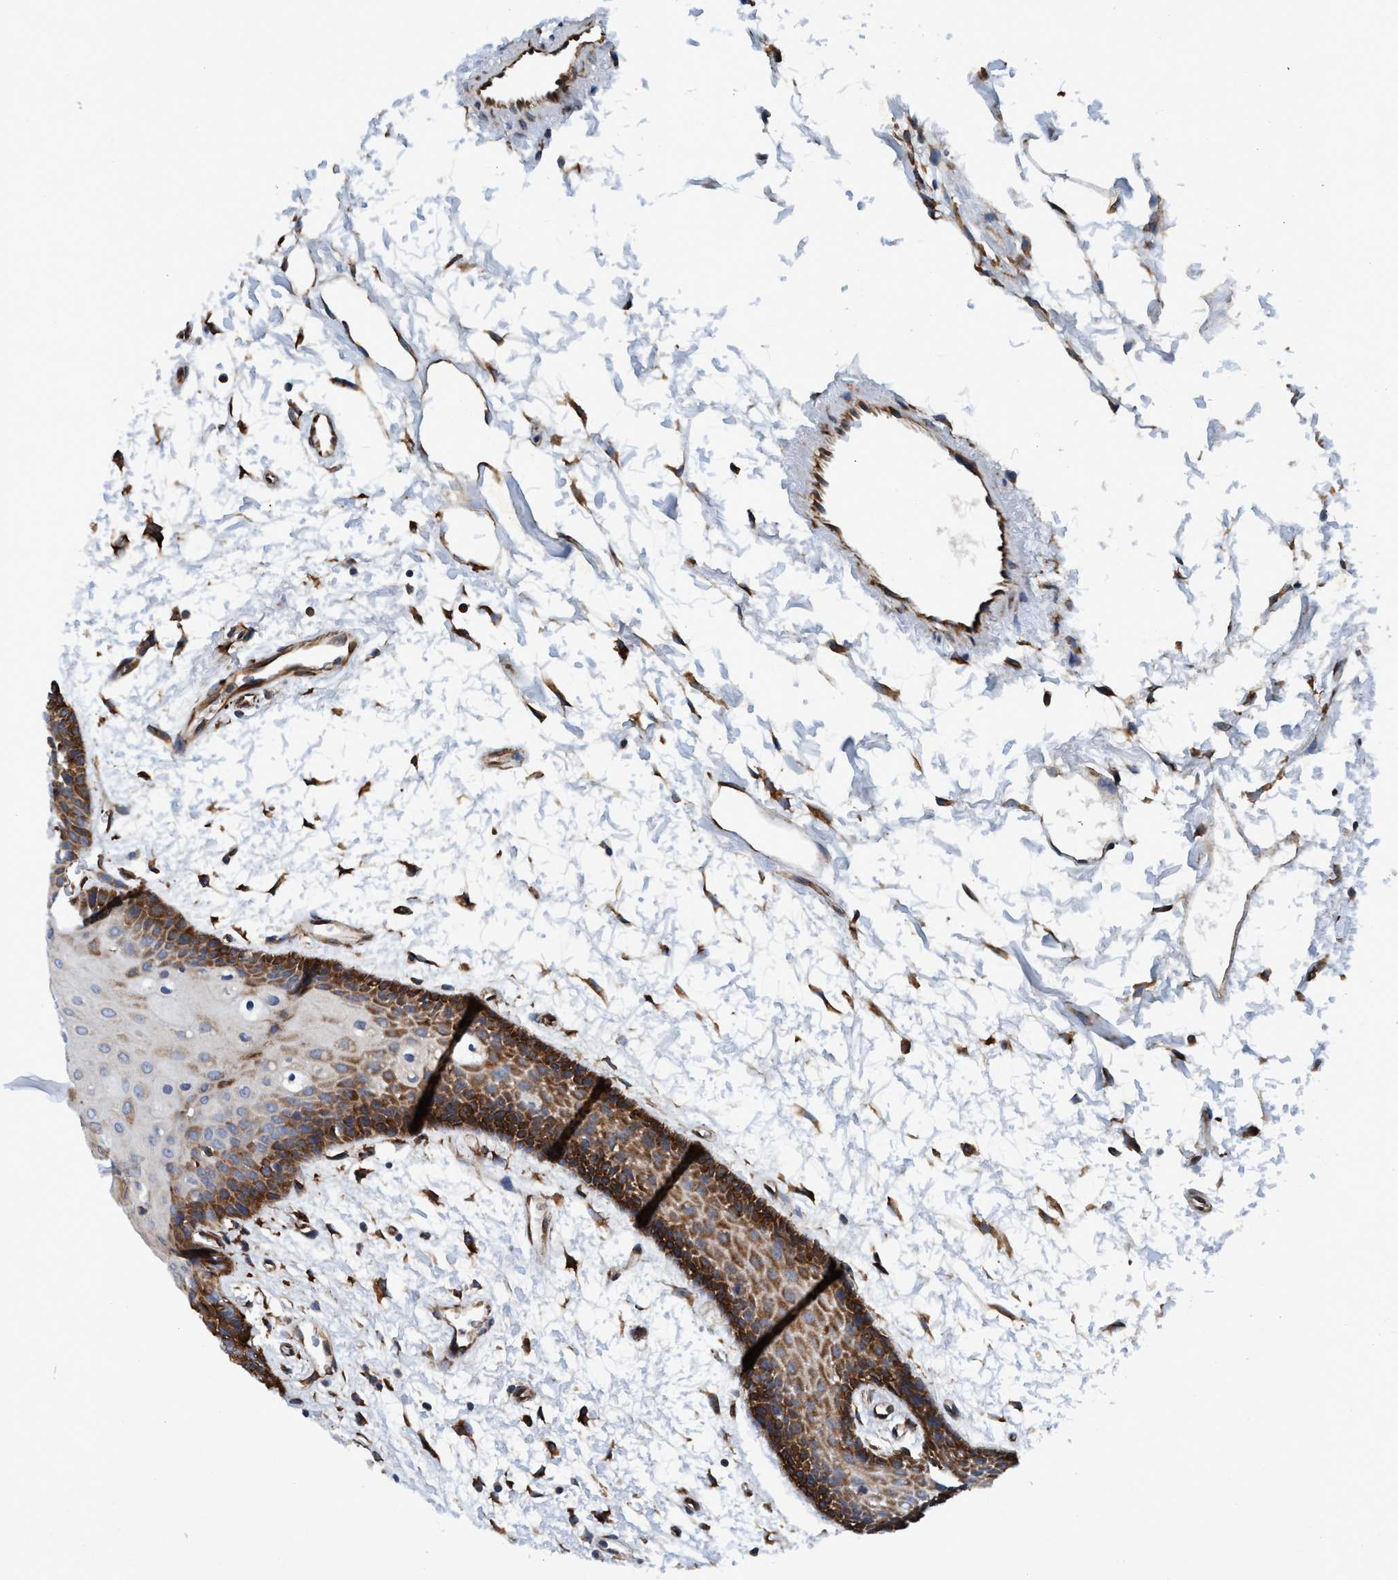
{"staining": {"intensity": "strong", "quantity": "<25%", "location": "cytoplasmic/membranous"}, "tissue": "oral mucosa", "cell_type": "Squamous epithelial cells", "image_type": "normal", "snomed": [{"axis": "morphology", "description": "Normal tissue, NOS"}, {"axis": "topography", "description": "Skeletal muscle"}, {"axis": "topography", "description": "Oral tissue"}, {"axis": "topography", "description": "Peripheral nerve tissue"}], "caption": "Human oral mucosa stained for a protein (brown) demonstrates strong cytoplasmic/membranous positive staining in approximately <25% of squamous epithelial cells.", "gene": "ENDOG", "patient": {"sex": "female", "age": 84}}